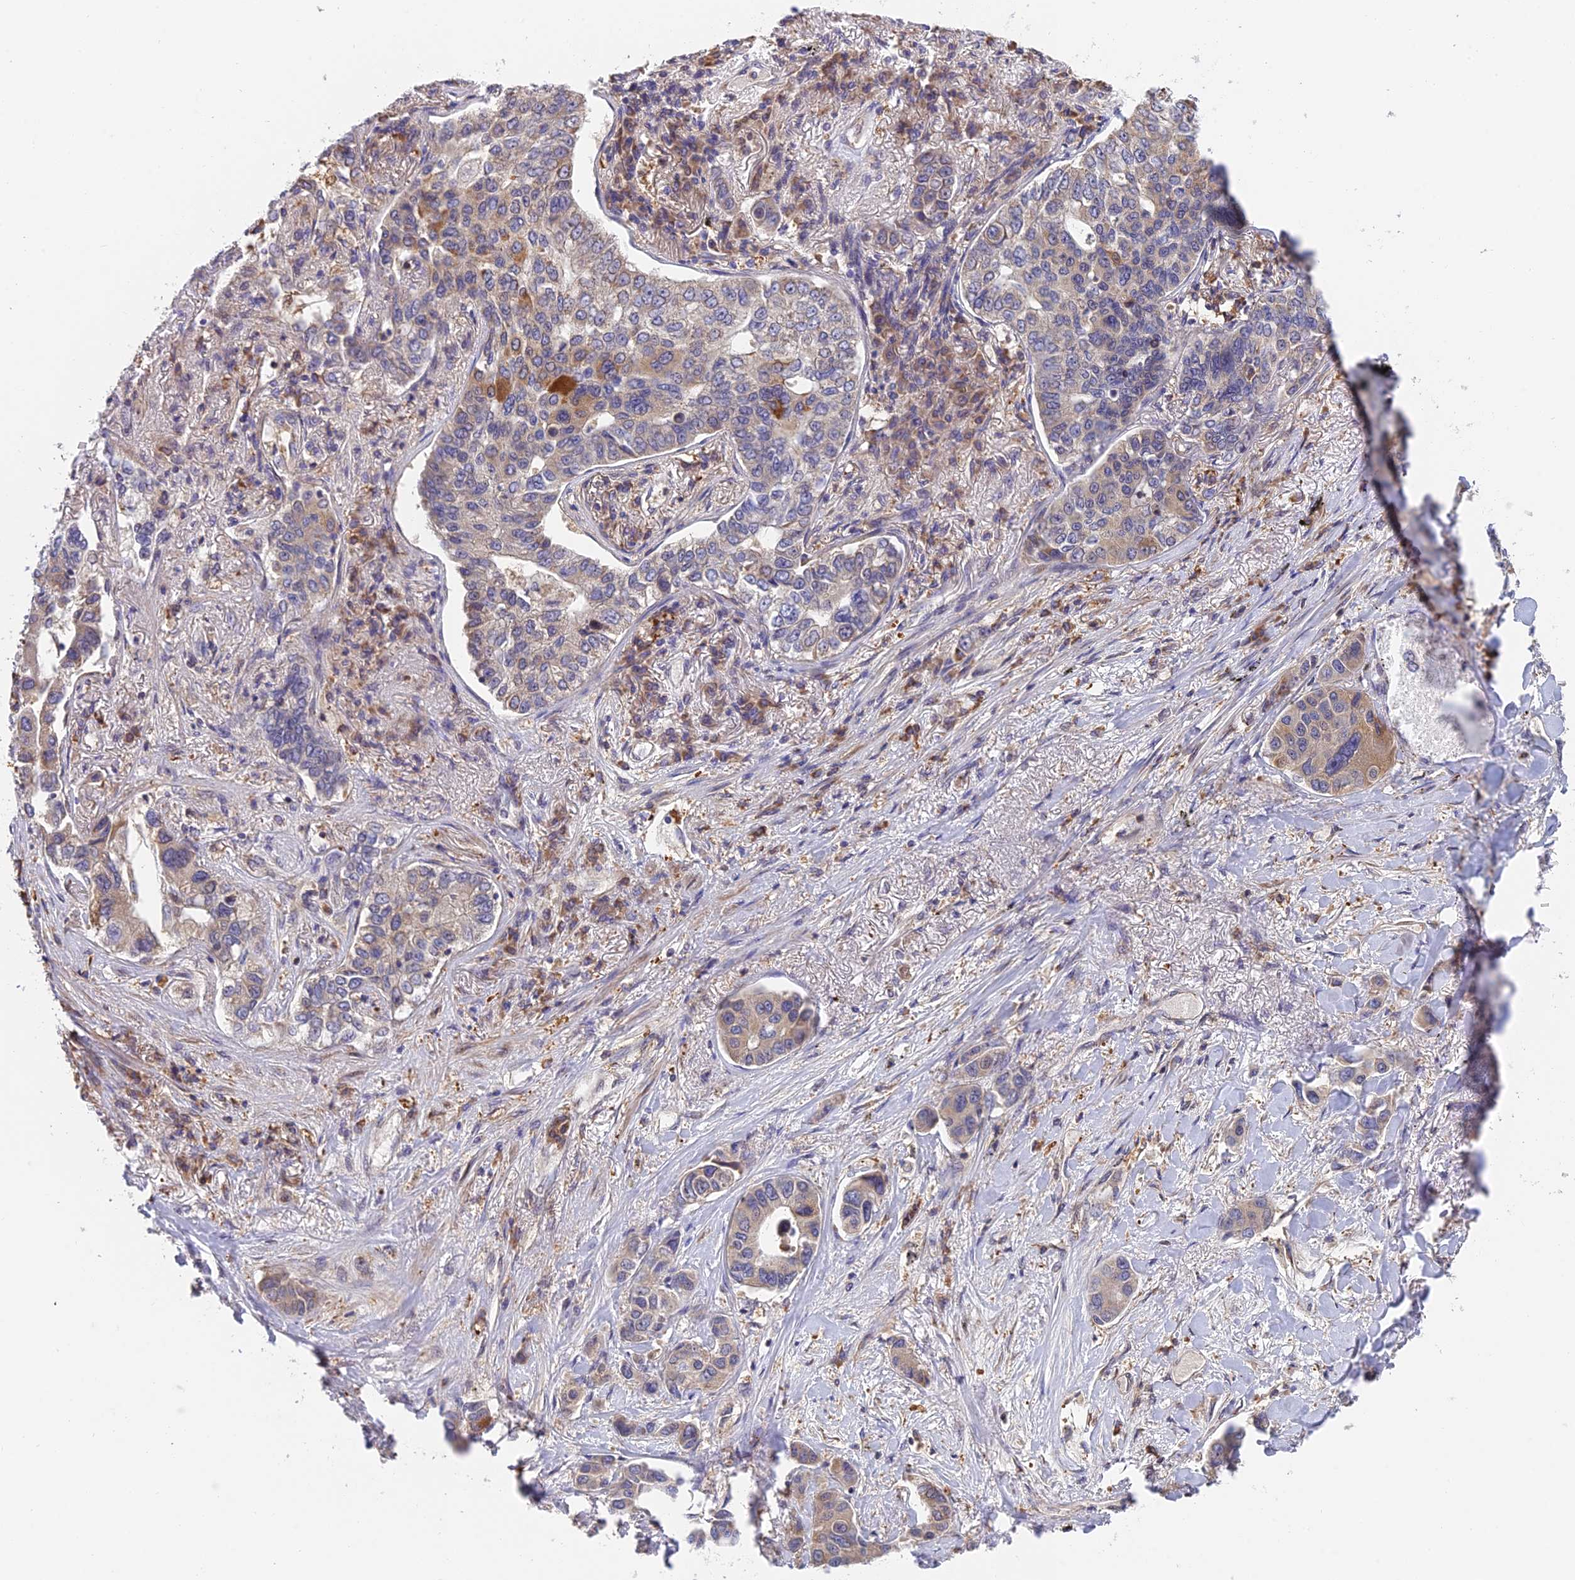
{"staining": {"intensity": "moderate", "quantity": "<25%", "location": "cytoplasmic/membranous"}, "tissue": "lung cancer", "cell_type": "Tumor cells", "image_type": "cancer", "snomed": [{"axis": "morphology", "description": "Adenocarcinoma, NOS"}, {"axis": "topography", "description": "Lung"}], "caption": "This is a photomicrograph of immunohistochemistry staining of adenocarcinoma (lung), which shows moderate positivity in the cytoplasmic/membranous of tumor cells.", "gene": "IPO5", "patient": {"sex": "male", "age": 49}}